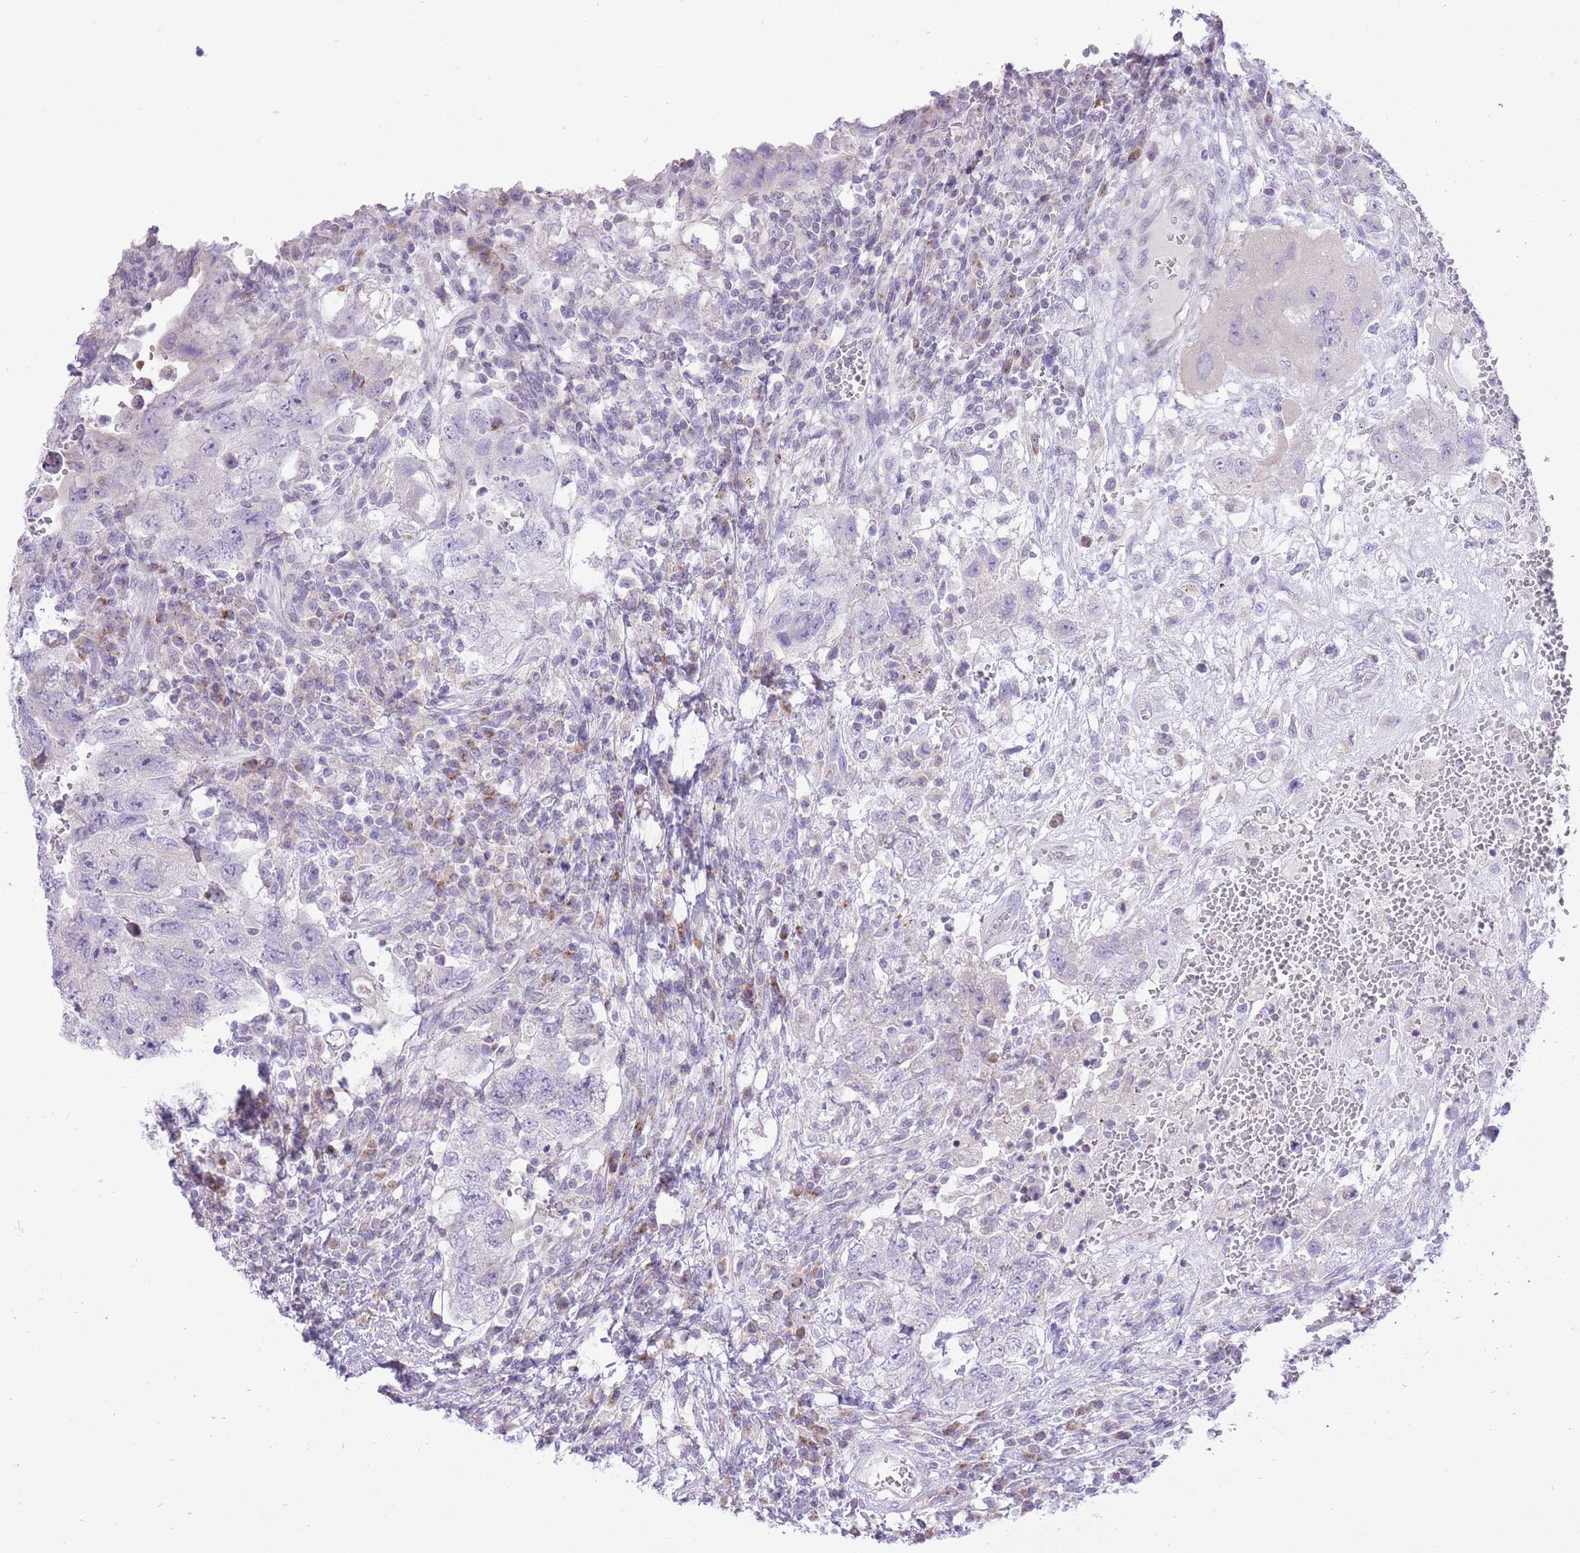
{"staining": {"intensity": "negative", "quantity": "none", "location": "none"}, "tissue": "testis cancer", "cell_type": "Tumor cells", "image_type": "cancer", "snomed": [{"axis": "morphology", "description": "Carcinoma, Embryonal, NOS"}, {"axis": "topography", "description": "Testis"}], "caption": "Photomicrograph shows no protein positivity in tumor cells of testis cancer tissue.", "gene": "DENND2D", "patient": {"sex": "male", "age": 26}}